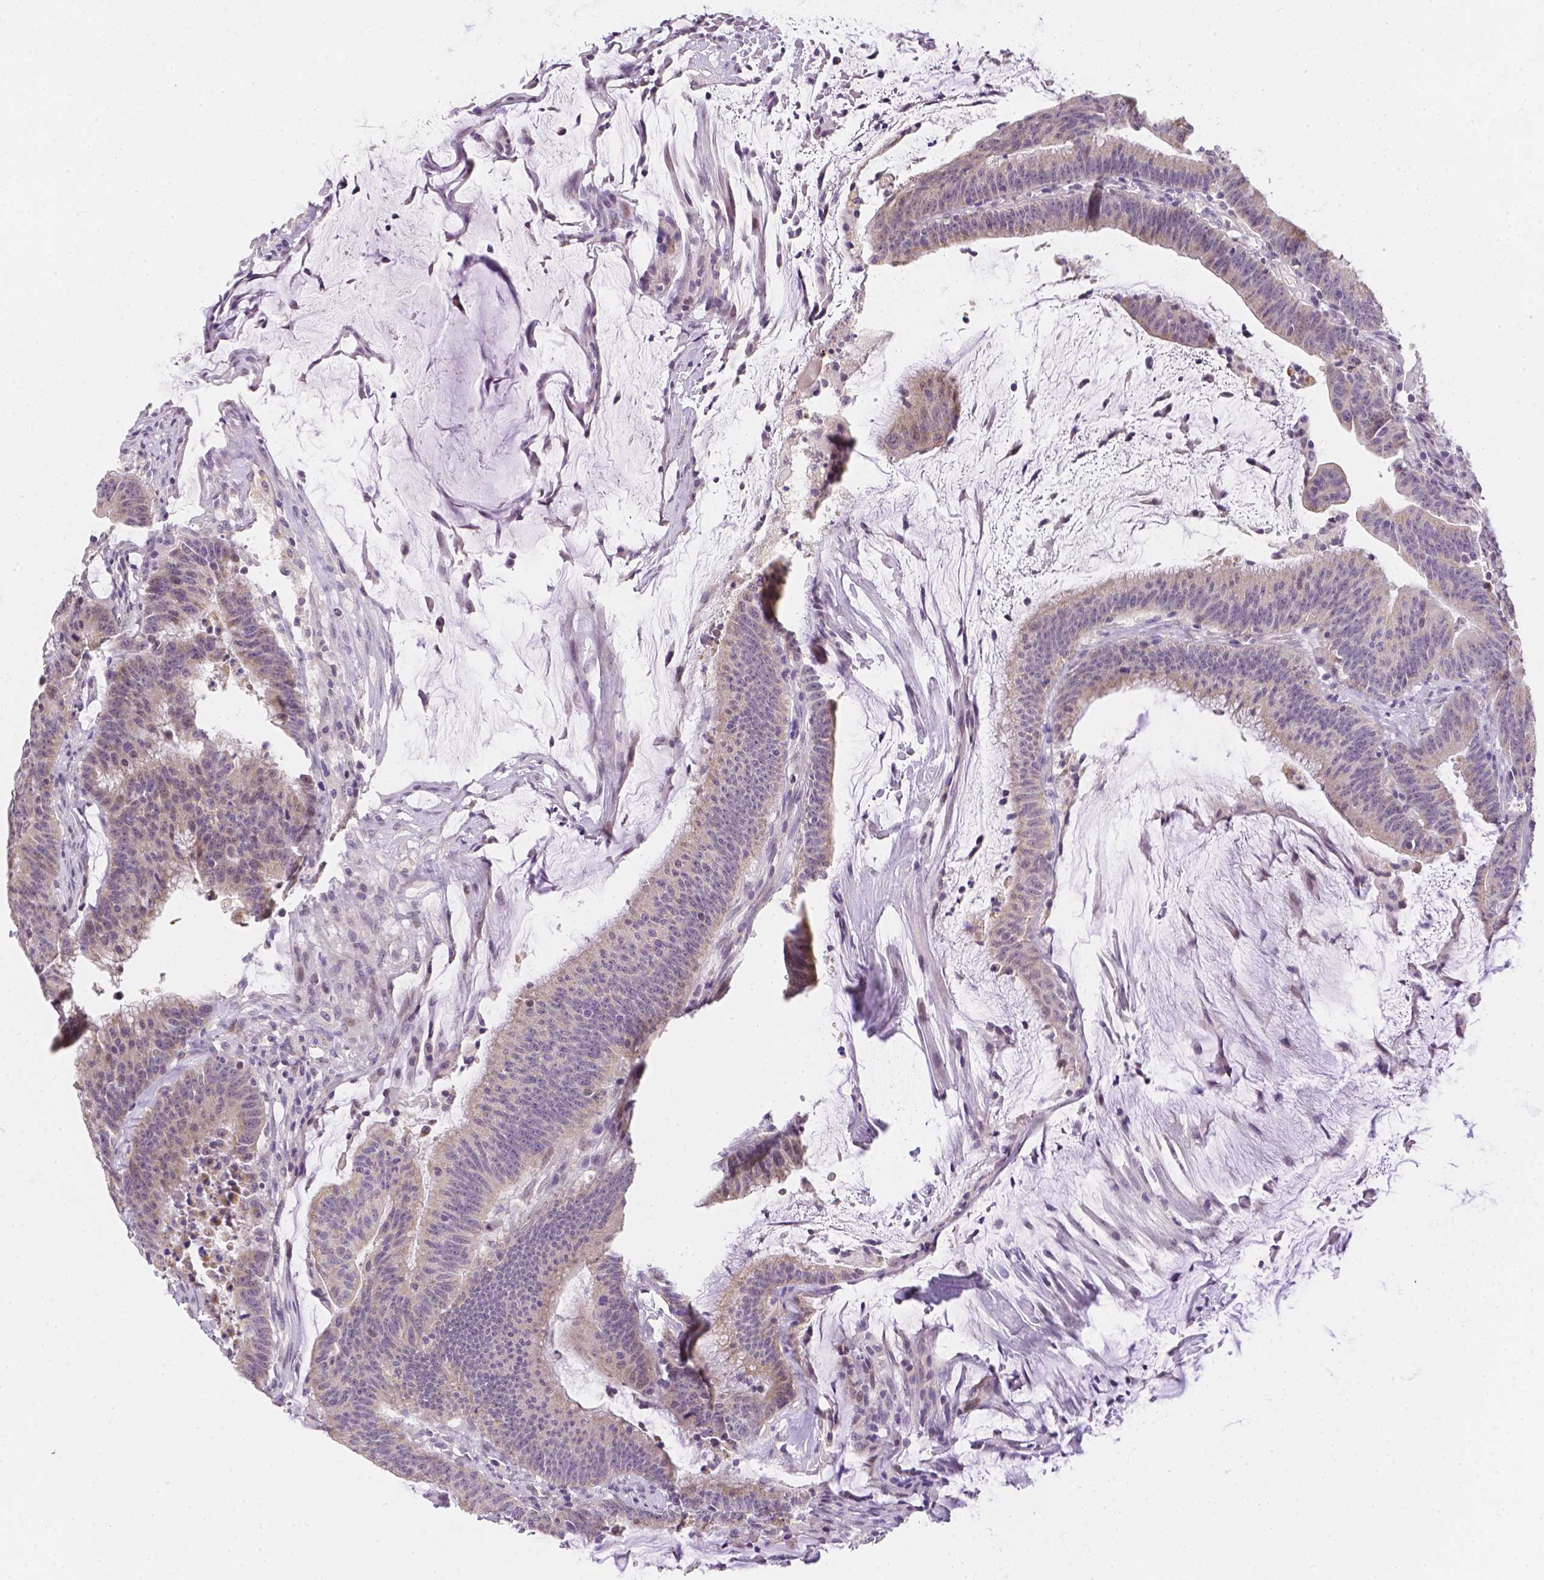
{"staining": {"intensity": "weak", "quantity": "<25%", "location": "cytoplasmic/membranous,nuclear"}, "tissue": "colorectal cancer", "cell_type": "Tumor cells", "image_type": "cancer", "snomed": [{"axis": "morphology", "description": "Adenocarcinoma, NOS"}, {"axis": "topography", "description": "Colon"}], "caption": "A micrograph of adenocarcinoma (colorectal) stained for a protein displays no brown staining in tumor cells.", "gene": "ZNF280B", "patient": {"sex": "female", "age": 78}}